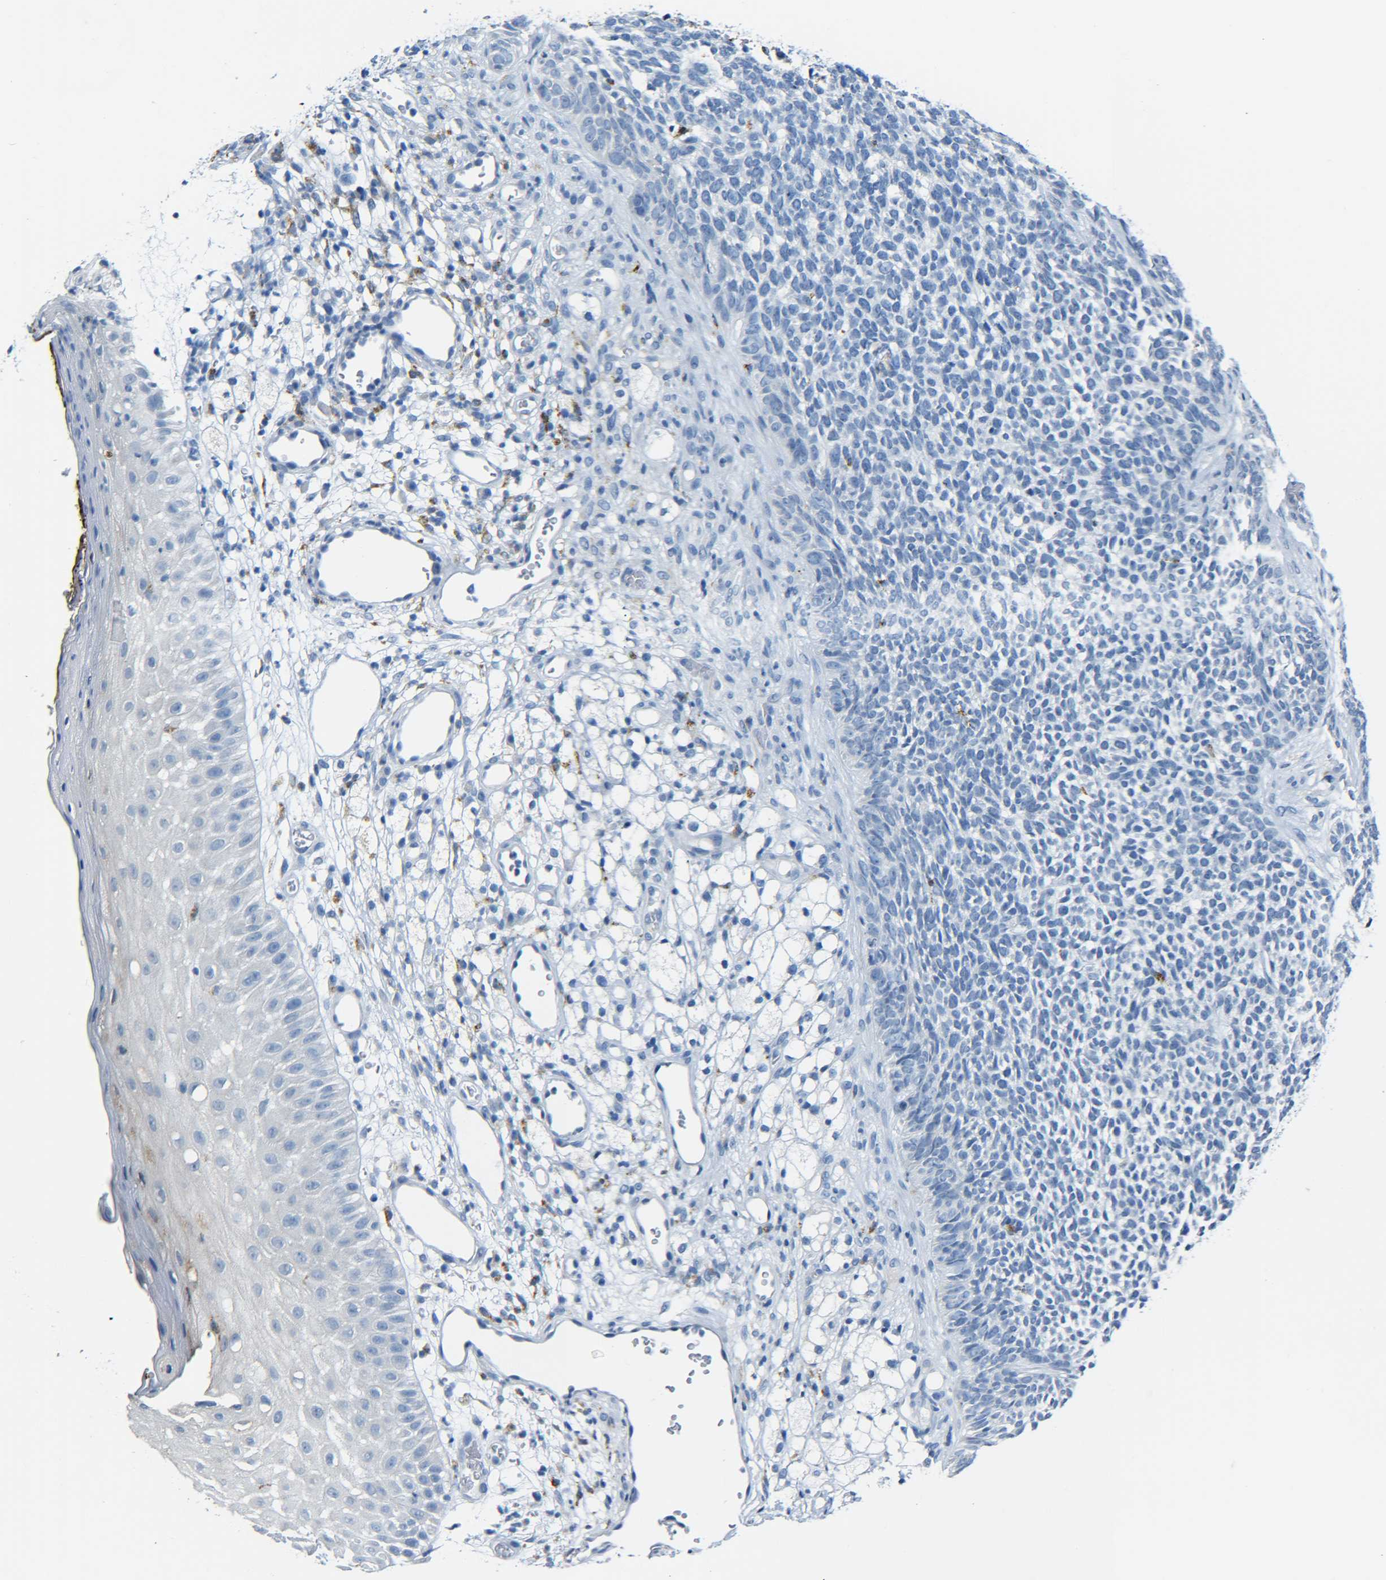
{"staining": {"intensity": "negative", "quantity": "none", "location": "none"}, "tissue": "skin cancer", "cell_type": "Tumor cells", "image_type": "cancer", "snomed": [{"axis": "morphology", "description": "Basal cell carcinoma"}, {"axis": "topography", "description": "Skin"}], "caption": "The IHC image has no significant staining in tumor cells of skin cancer tissue. (Stains: DAB (3,3'-diaminobenzidine) immunohistochemistry (IHC) with hematoxylin counter stain, Microscopy: brightfield microscopy at high magnification).", "gene": "C15orf48", "patient": {"sex": "female", "age": 84}}